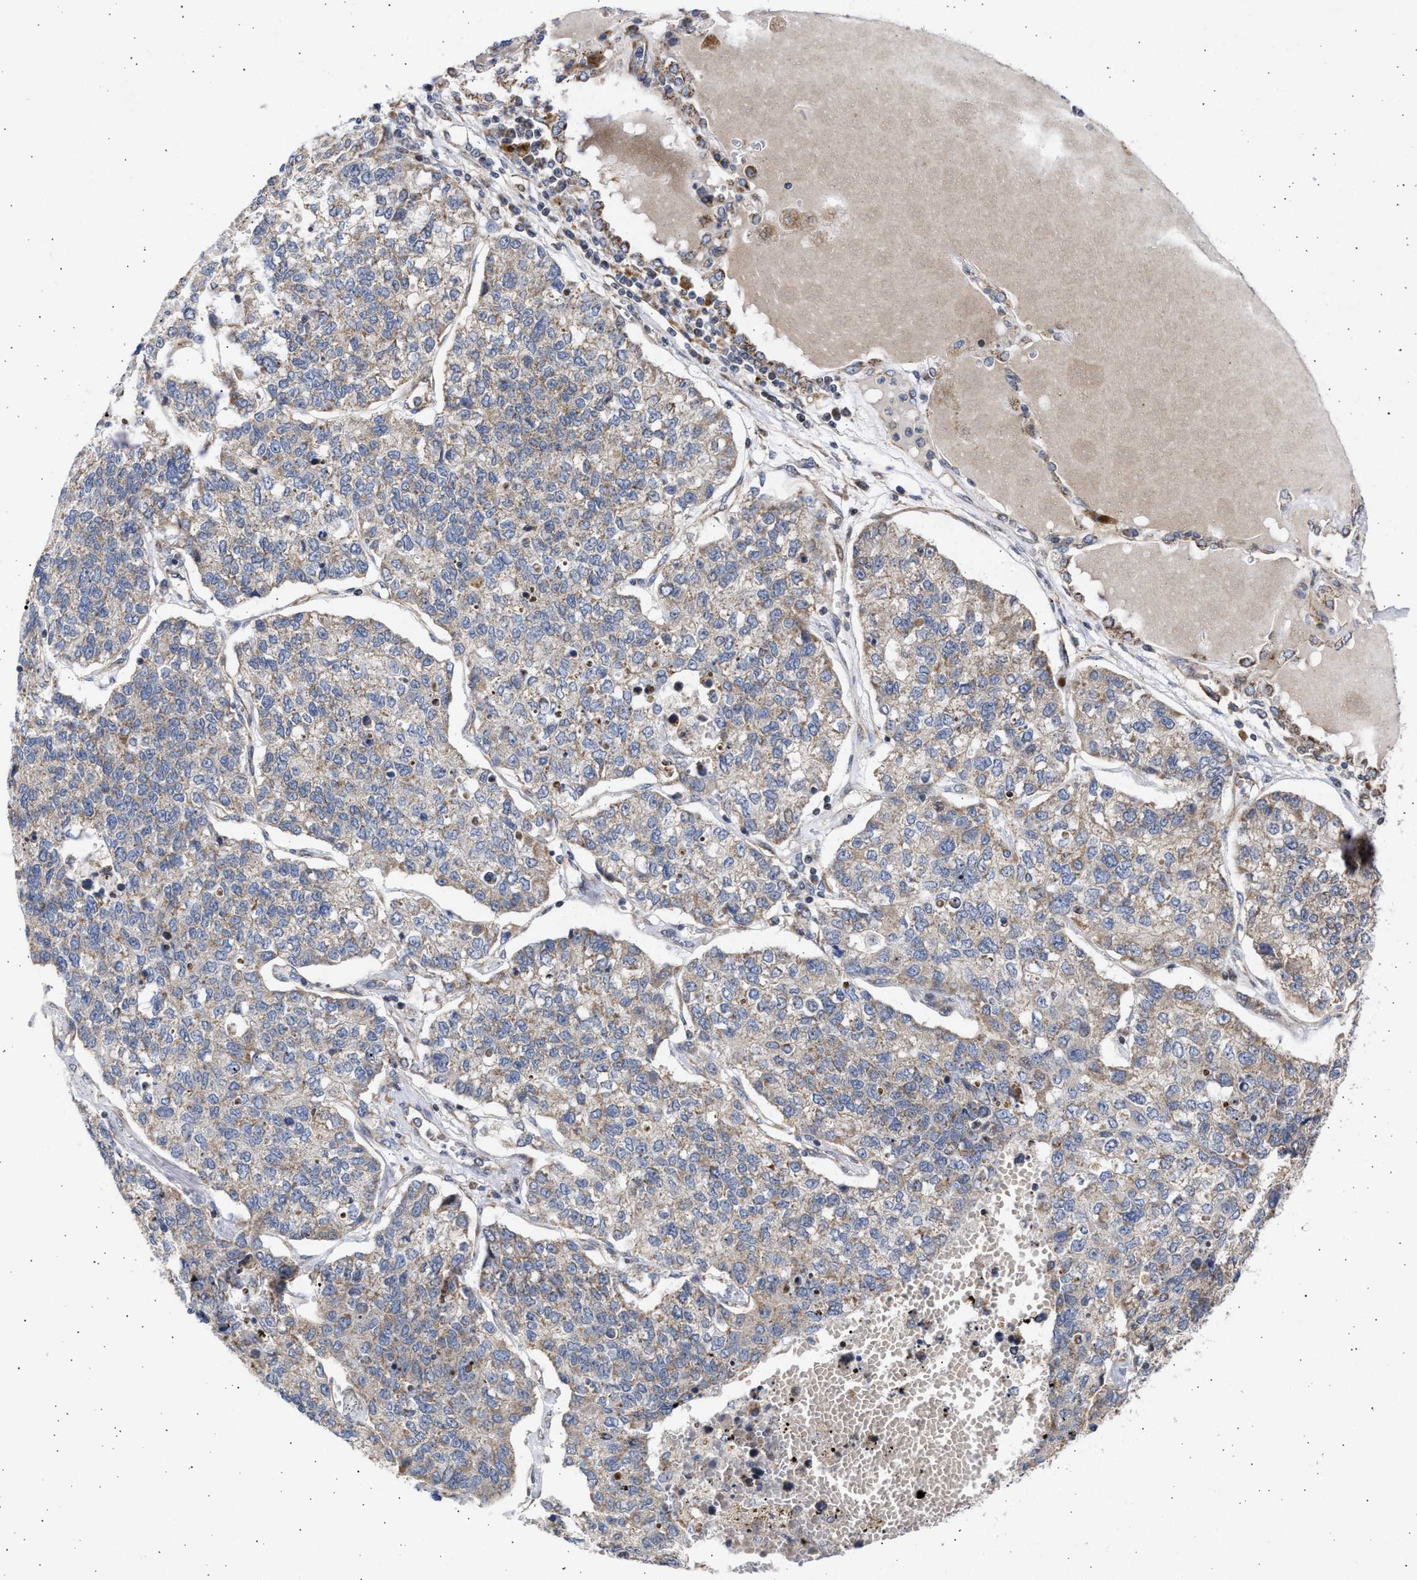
{"staining": {"intensity": "weak", "quantity": ">75%", "location": "cytoplasmic/membranous"}, "tissue": "lung cancer", "cell_type": "Tumor cells", "image_type": "cancer", "snomed": [{"axis": "morphology", "description": "Adenocarcinoma, NOS"}, {"axis": "topography", "description": "Lung"}], "caption": "The immunohistochemical stain highlights weak cytoplasmic/membranous staining in tumor cells of adenocarcinoma (lung) tissue.", "gene": "TTC19", "patient": {"sex": "male", "age": 49}}